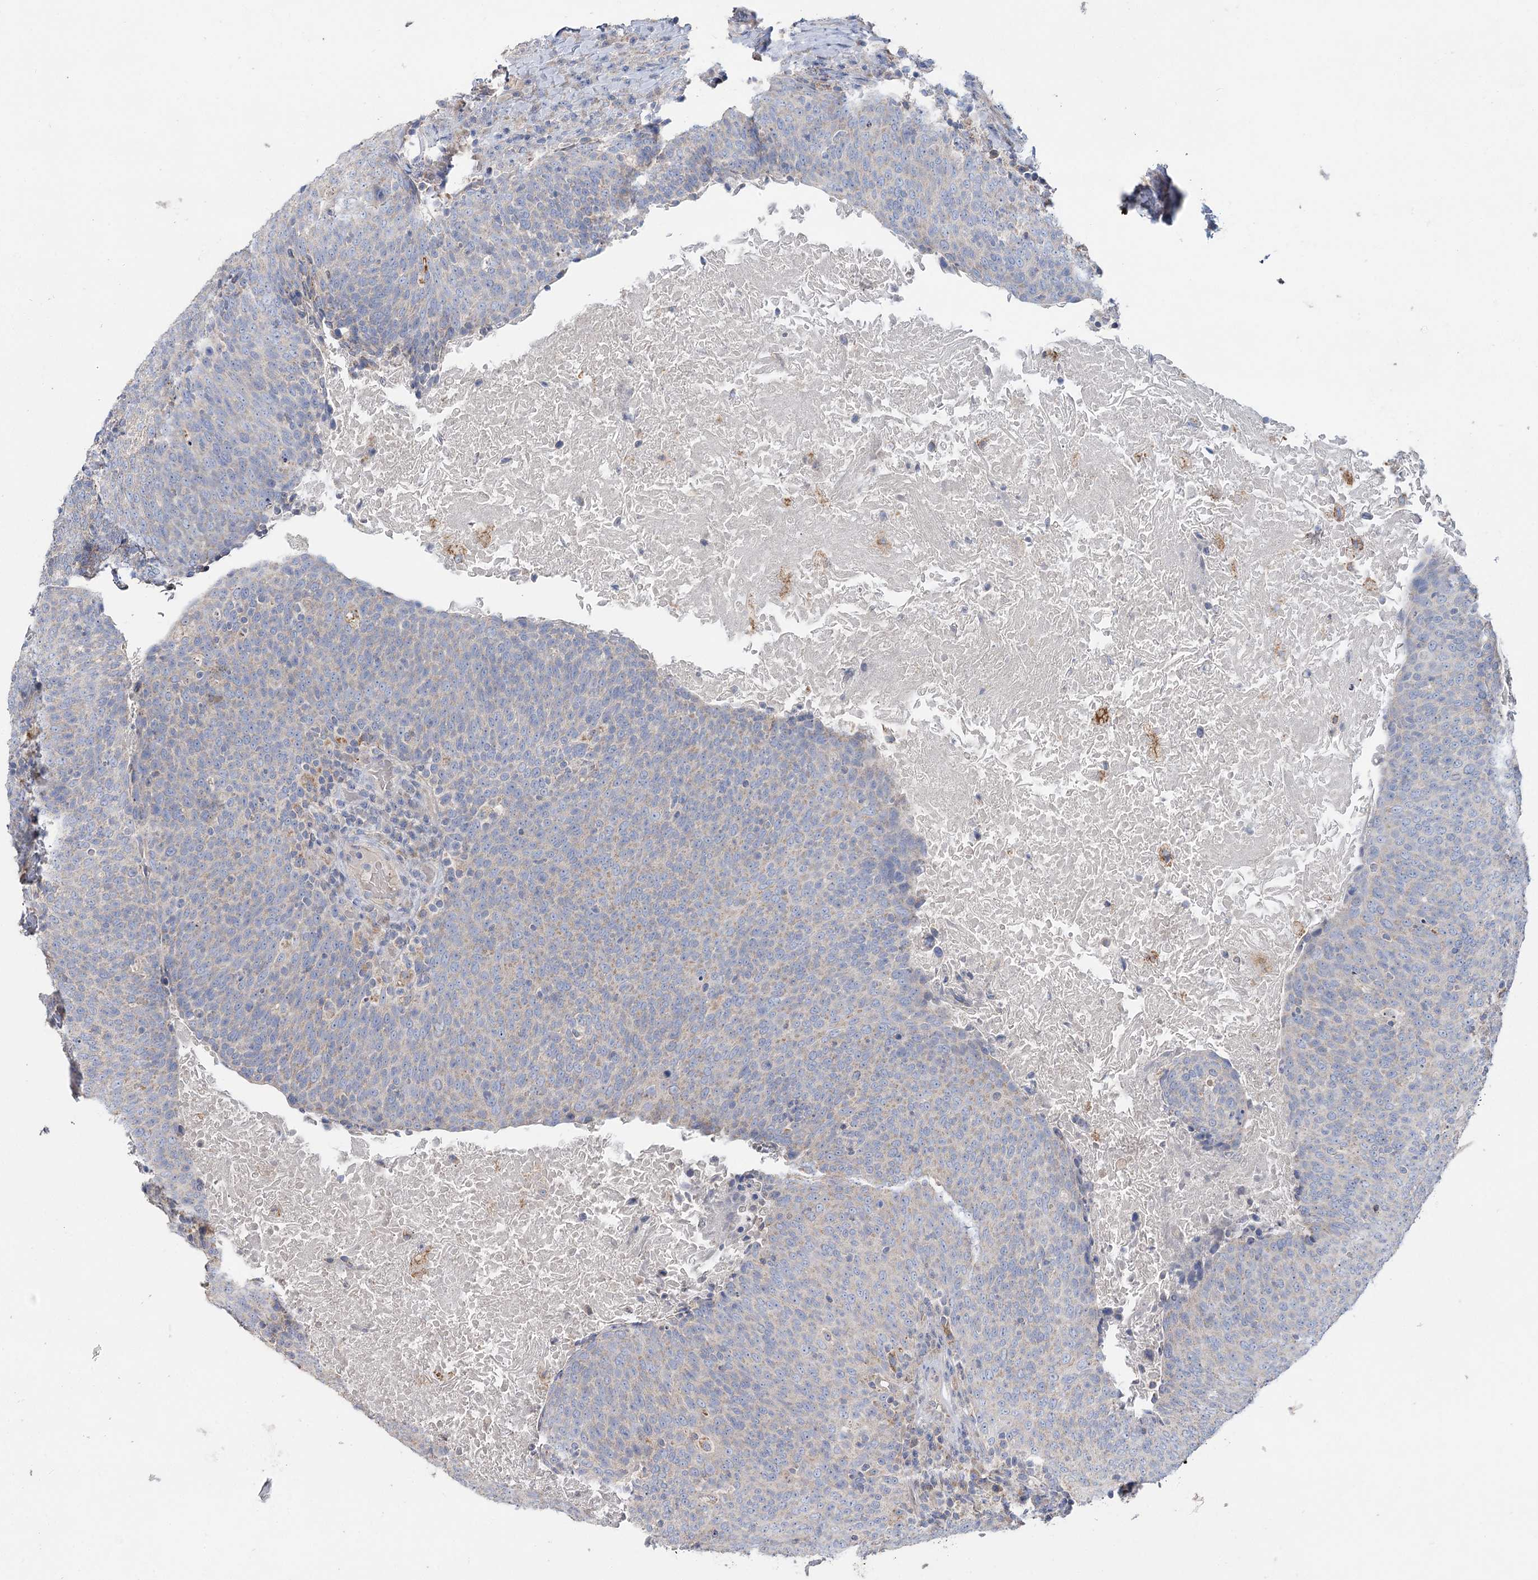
{"staining": {"intensity": "weak", "quantity": "<25%", "location": "cytoplasmic/membranous"}, "tissue": "head and neck cancer", "cell_type": "Tumor cells", "image_type": "cancer", "snomed": [{"axis": "morphology", "description": "Squamous cell carcinoma, NOS"}, {"axis": "morphology", "description": "Squamous cell carcinoma, metastatic, NOS"}, {"axis": "topography", "description": "Lymph node"}, {"axis": "topography", "description": "Head-Neck"}], "caption": "Tumor cells show no significant staining in squamous cell carcinoma (head and neck).", "gene": "TMEM187", "patient": {"sex": "male", "age": 62}}